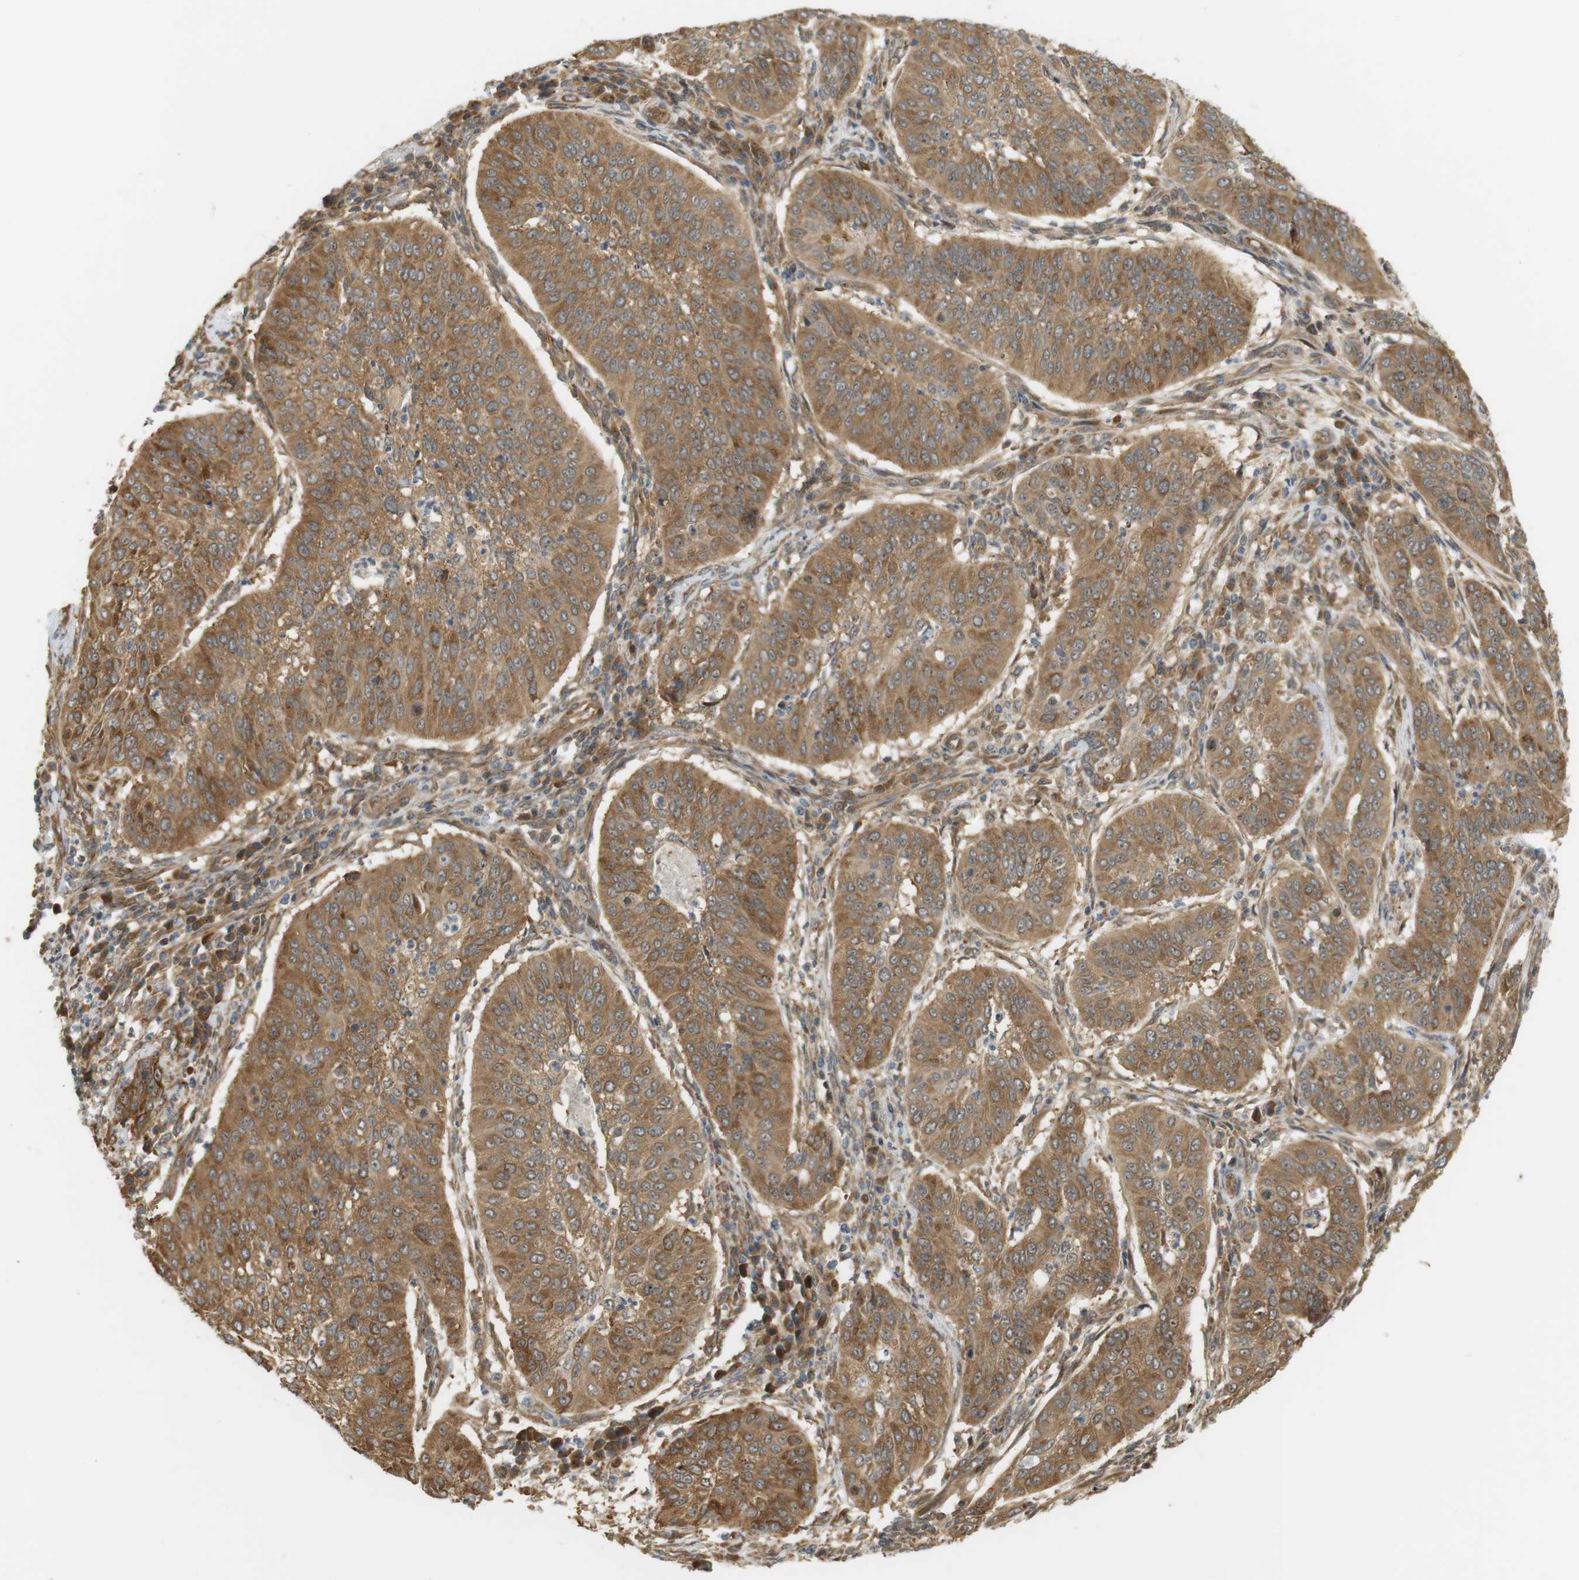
{"staining": {"intensity": "moderate", "quantity": ">75%", "location": "cytoplasmic/membranous,nuclear"}, "tissue": "cervical cancer", "cell_type": "Tumor cells", "image_type": "cancer", "snomed": [{"axis": "morphology", "description": "Normal tissue, NOS"}, {"axis": "morphology", "description": "Squamous cell carcinoma, NOS"}, {"axis": "topography", "description": "Cervix"}], "caption": "Cervical cancer stained for a protein shows moderate cytoplasmic/membranous and nuclear positivity in tumor cells. (brown staining indicates protein expression, while blue staining denotes nuclei).", "gene": "PA2G4", "patient": {"sex": "female", "age": 39}}